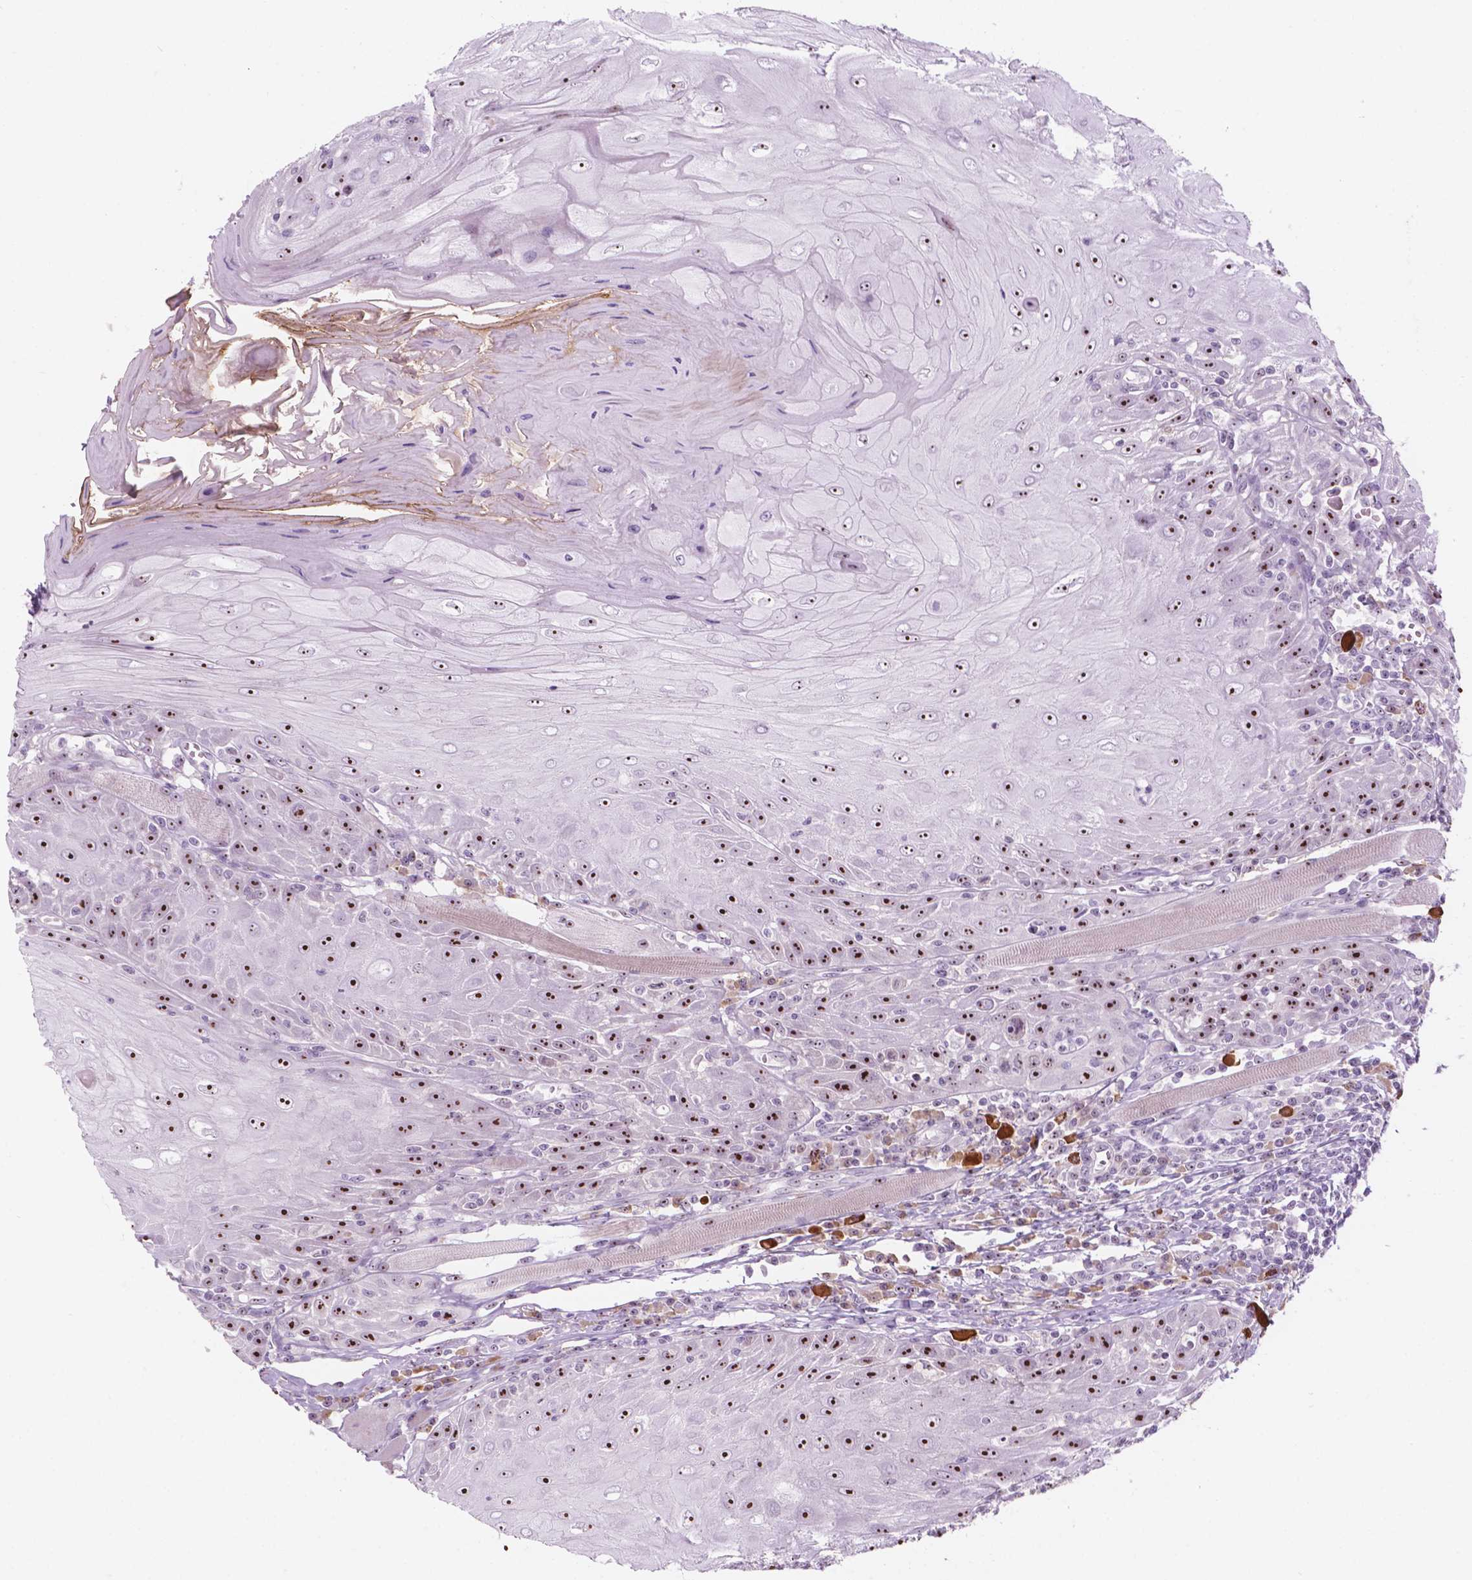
{"staining": {"intensity": "strong", "quantity": ">75%", "location": "nuclear"}, "tissue": "head and neck cancer", "cell_type": "Tumor cells", "image_type": "cancer", "snomed": [{"axis": "morphology", "description": "Squamous cell carcinoma, NOS"}, {"axis": "topography", "description": "Head-Neck"}], "caption": "Head and neck cancer (squamous cell carcinoma) was stained to show a protein in brown. There is high levels of strong nuclear expression in approximately >75% of tumor cells.", "gene": "ZNF853", "patient": {"sex": "male", "age": 52}}